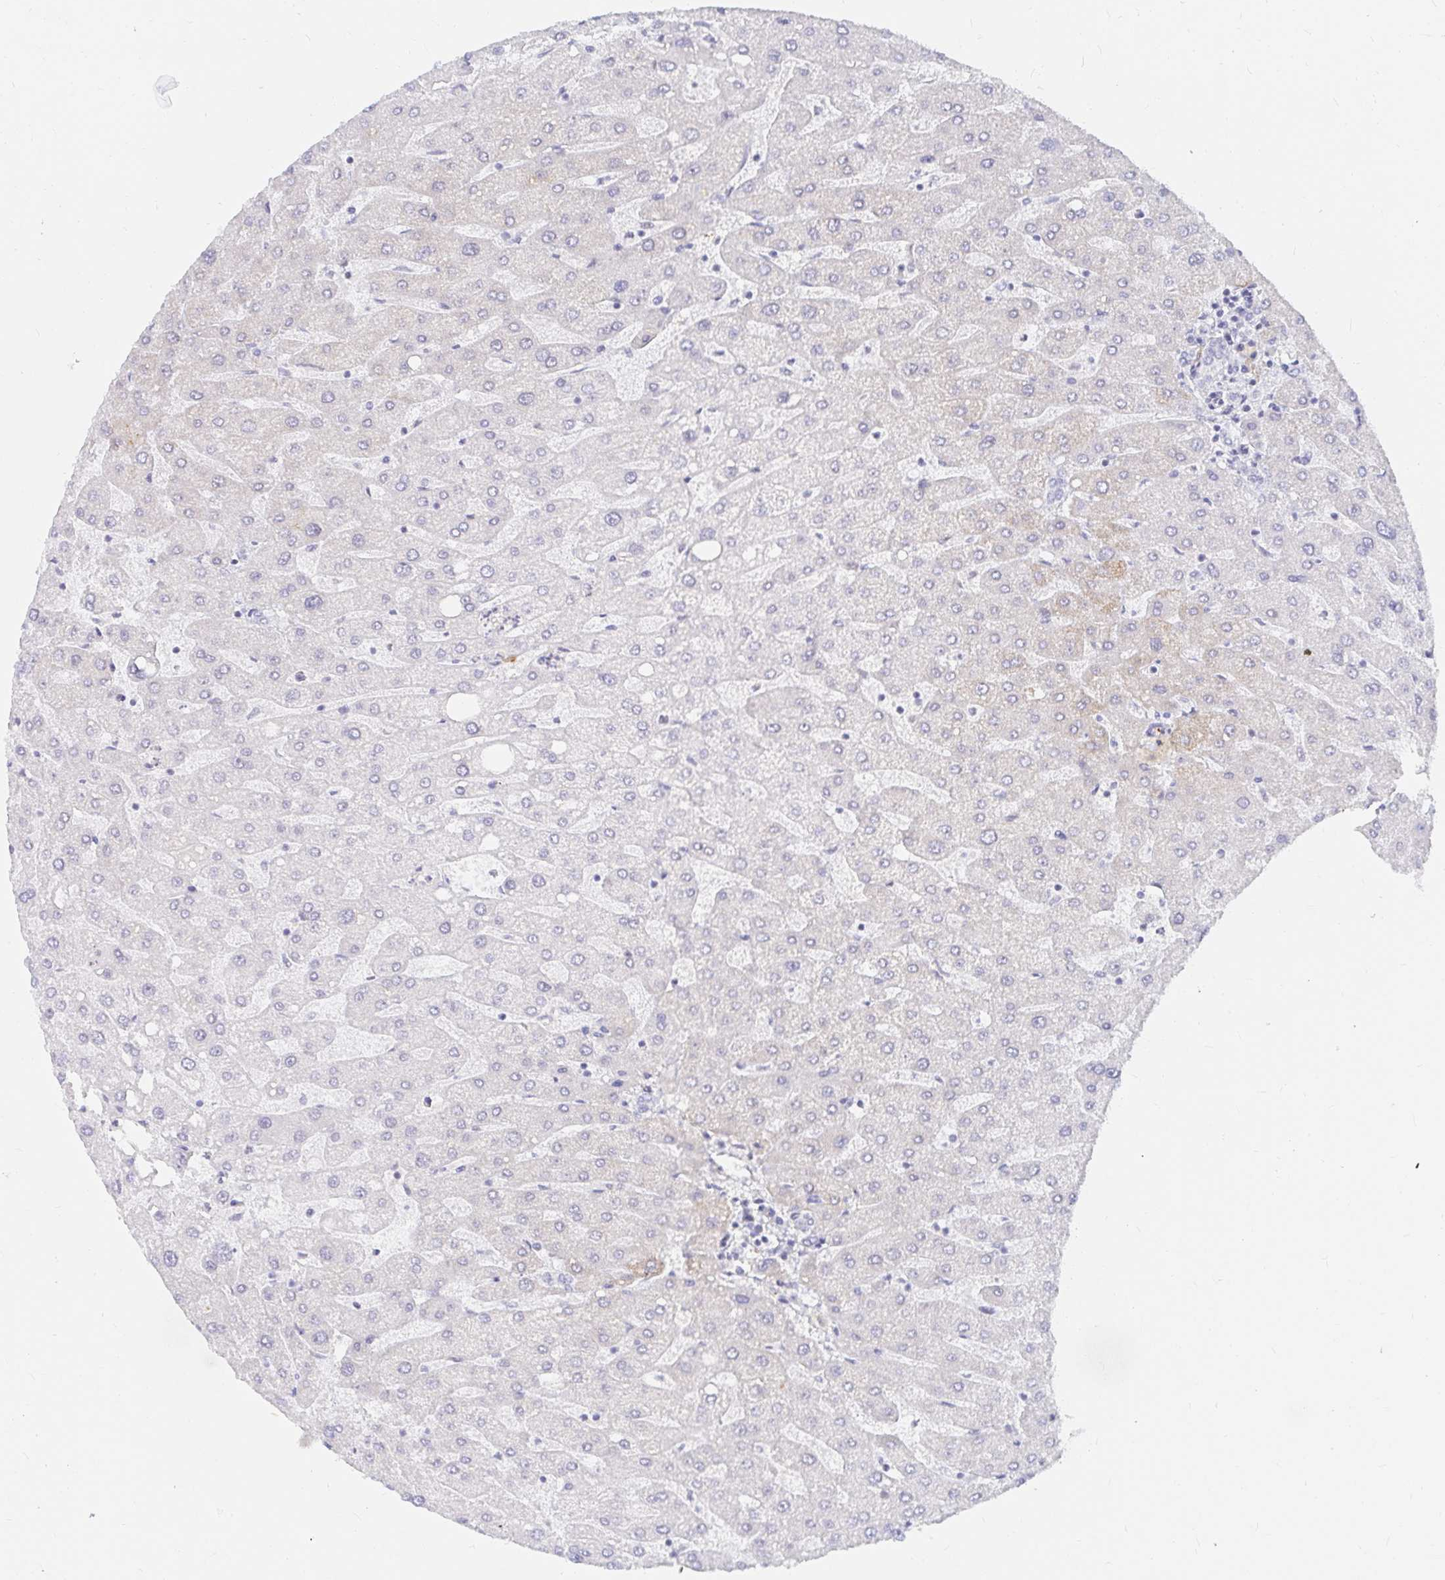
{"staining": {"intensity": "negative", "quantity": "none", "location": "none"}, "tissue": "liver", "cell_type": "Cholangiocytes", "image_type": "normal", "snomed": [{"axis": "morphology", "description": "Normal tissue, NOS"}, {"axis": "topography", "description": "Liver"}], "caption": "The image shows no significant staining in cholangiocytes of liver. The staining was performed using DAB (3,3'-diaminobenzidine) to visualize the protein expression in brown, while the nuclei were stained in blue with hematoxylin (Magnification: 20x).", "gene": "COL28A1", "patient": {"sex": "male", "age": 67}}